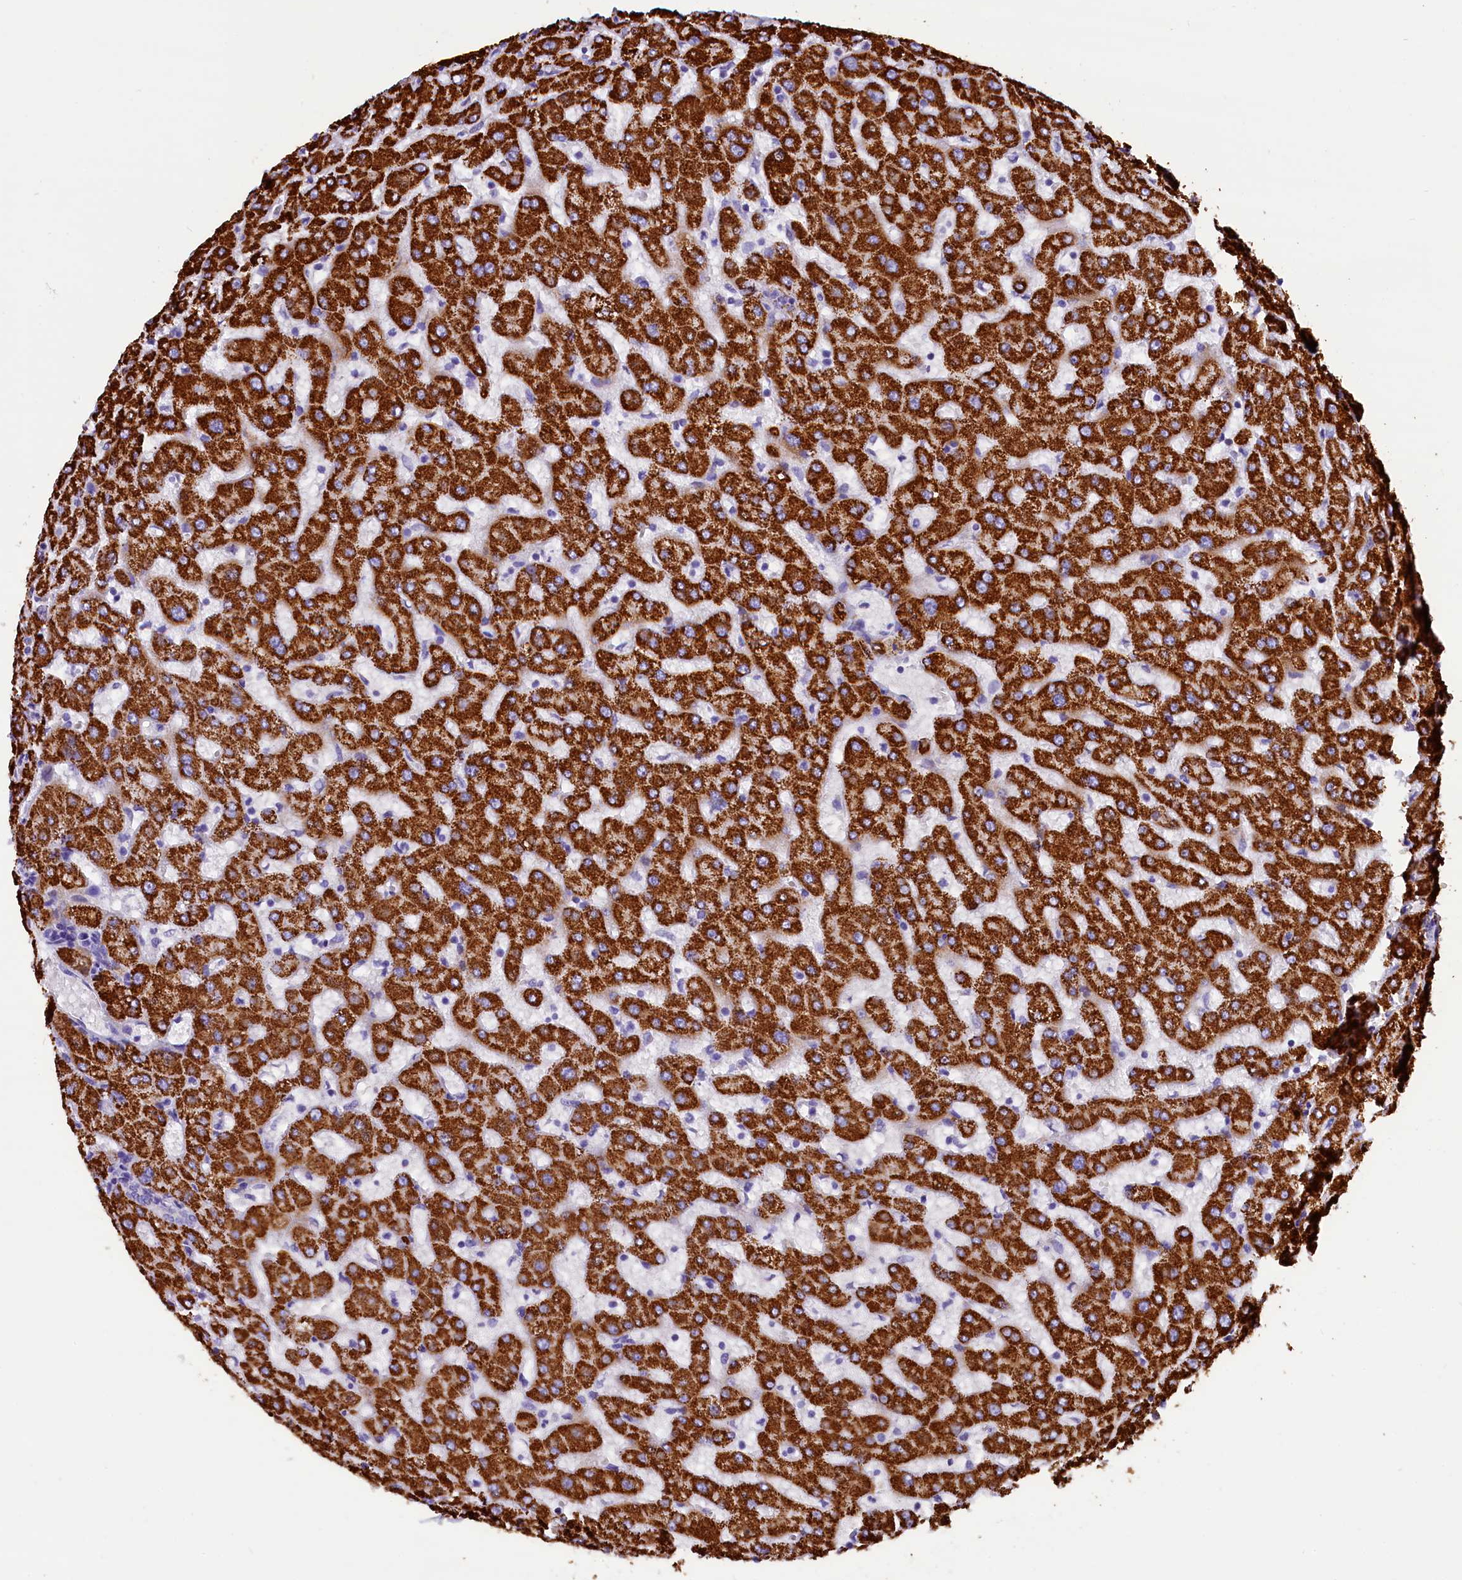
{"staining": {"intensity": "negative", "quantity": "none", "location": "none"}, "tissue": "liver", "cell_type": "Cholangiocytes", "image_type": "normal", "snomed": [{"axis": "morphology", "description": "Normal tissue, NOS"}, {"axis": "topography", "description": "Liver"}], "caption": "Liver was stained to show a protein in brown. There is no significant positivity in cholangiocytes. (DAB (3,3'-diaminobenzidine) immunohistochemistry (IHC), high magnification).", "gene": "ABAT", "patient": {"sex": "female", "age": 63}}